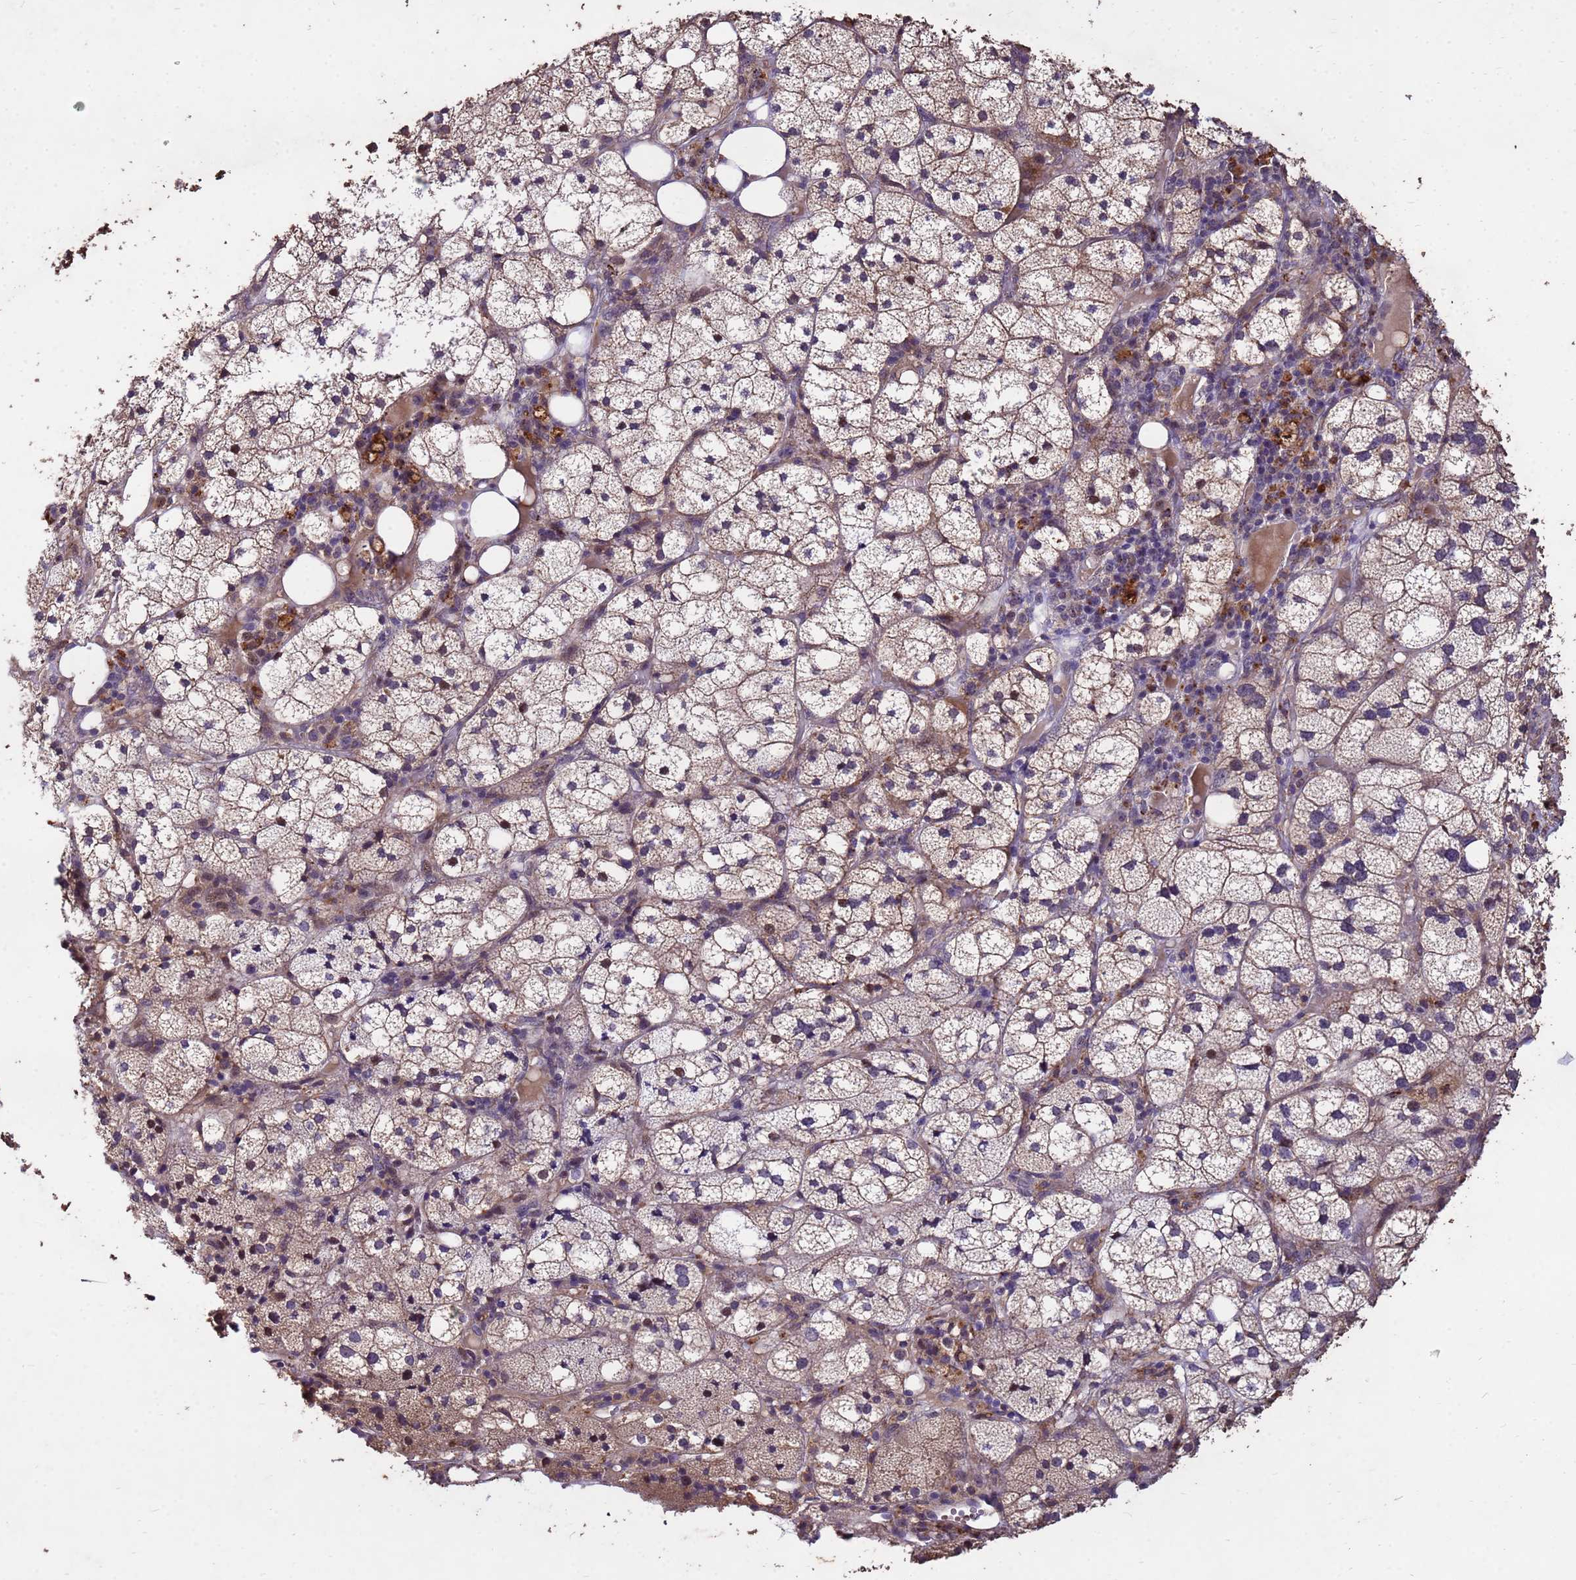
{"staining": {"intensity": "moderate", "quantity": "25%-75%", "location": "cytoplasmic/membranous"}, "tissue": "adrenal gland", "cell_type": "Glandular cells", "image_type": "normal", "snomed": [{"axis": "morphology", "description": "Normal tissue, NOS"}, {"axis": "topography", "description": "Adrenal gland"}], "caption": "Immunohistochemical staining of benign human adrenal gland exhibits medium levels of moderate cytoplasmic/membranous positivity in about 25%-75% of glandular cells. Nuclei are stained in blue.", "gene": "TOR4A", "patient": {"sex": "female", "age": 61}}